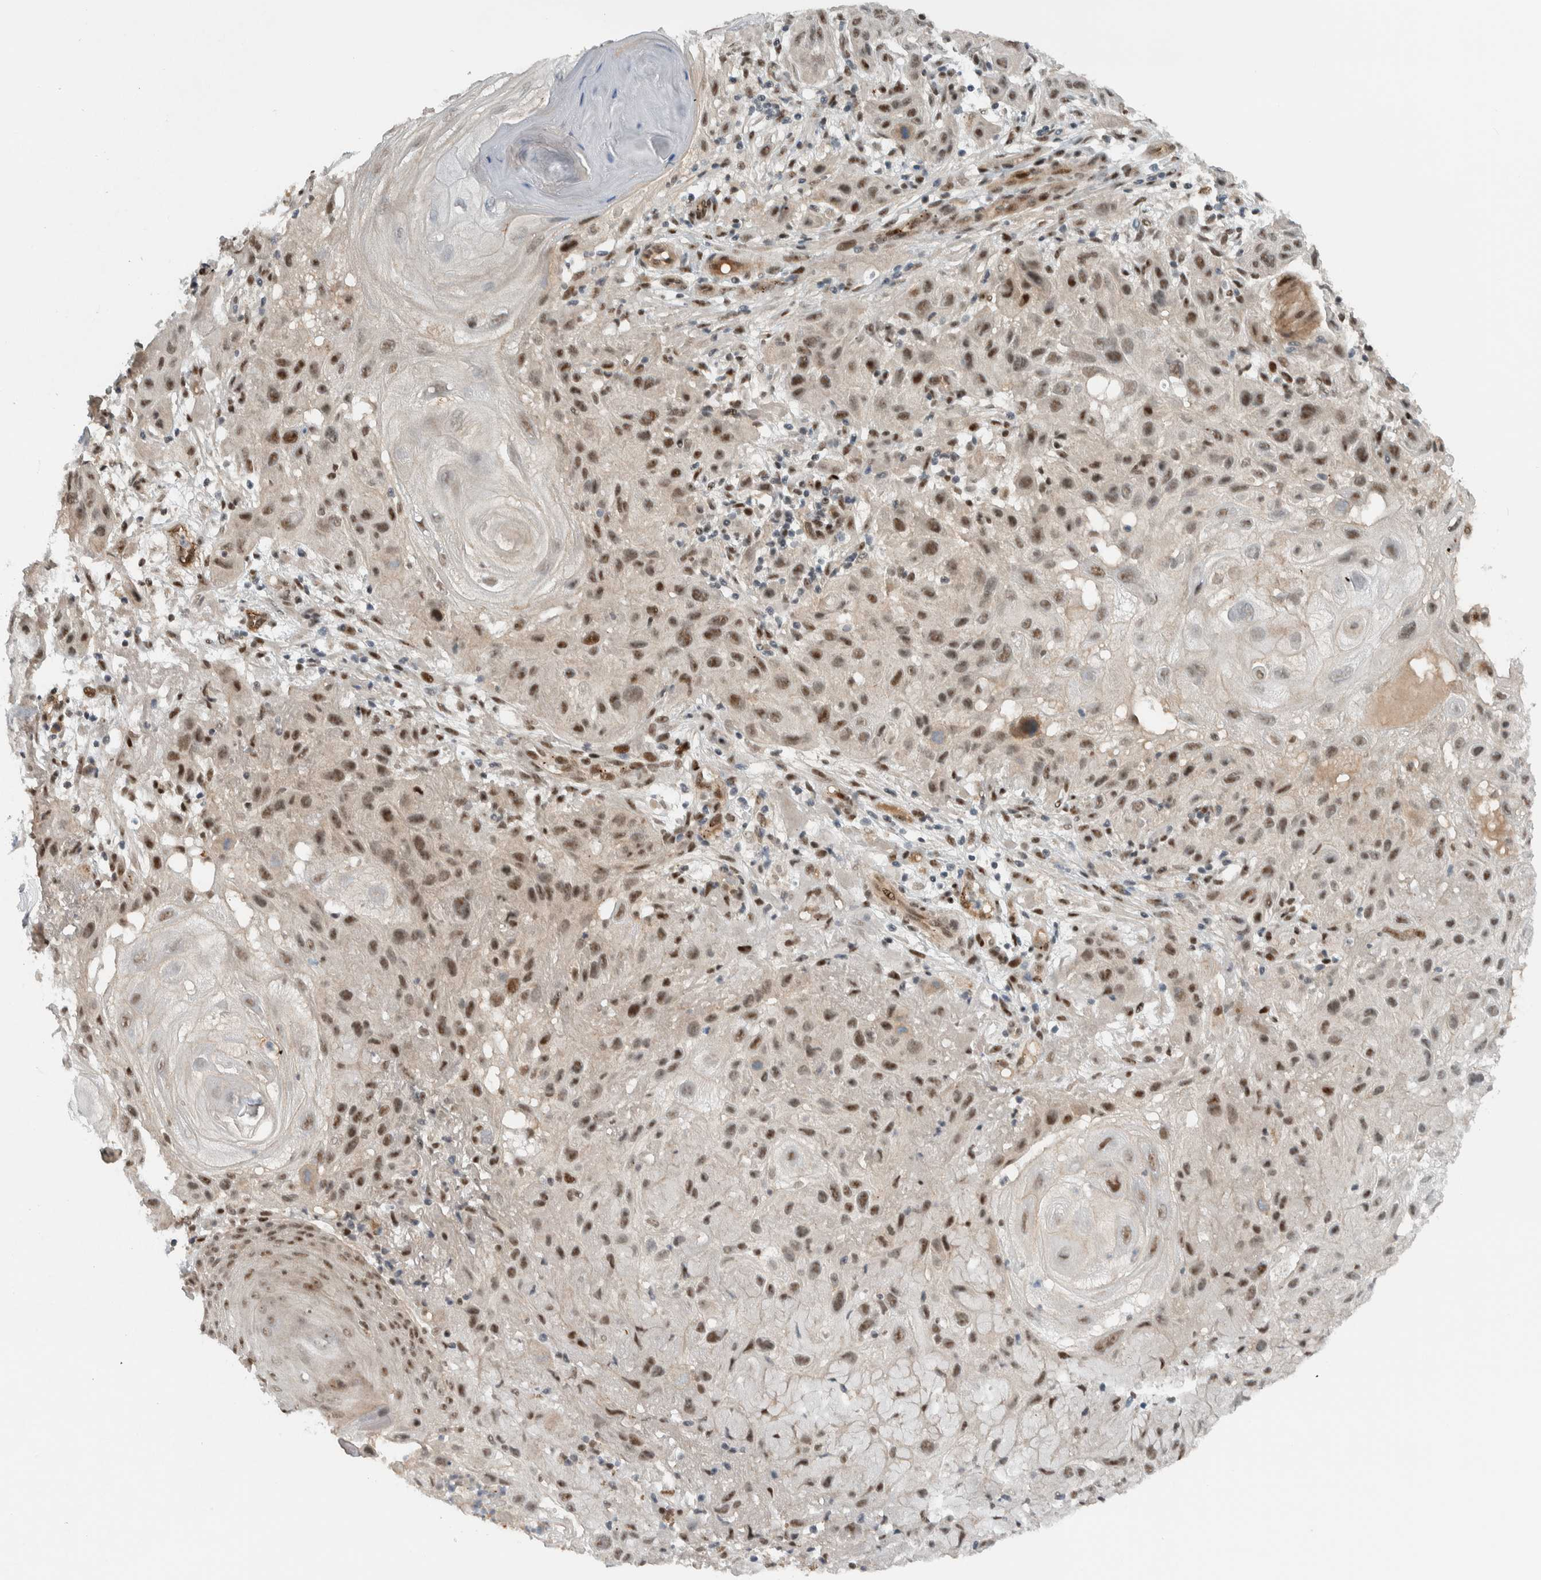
{"staining": {"intensity": "moderate", "quantity": ">75%", "location": "nuclear"}, "tissue": "skin cancer", "cell_type": "Tumor cells", "image_type": "cancer", "snomed": [{"axis": "morphology", "description": "Squamous cell carcinoma, NOS"}, {"axis": "topography", "description": "Skin"}], "caption": "A micrograph showing moderate nuclear staining in approximately >75% of tumor cells in skin cancer, as visualized by brown immunohistochemical staining.", "gene": "ZFP91", "patient": {"sex": "female", "age": 96}}